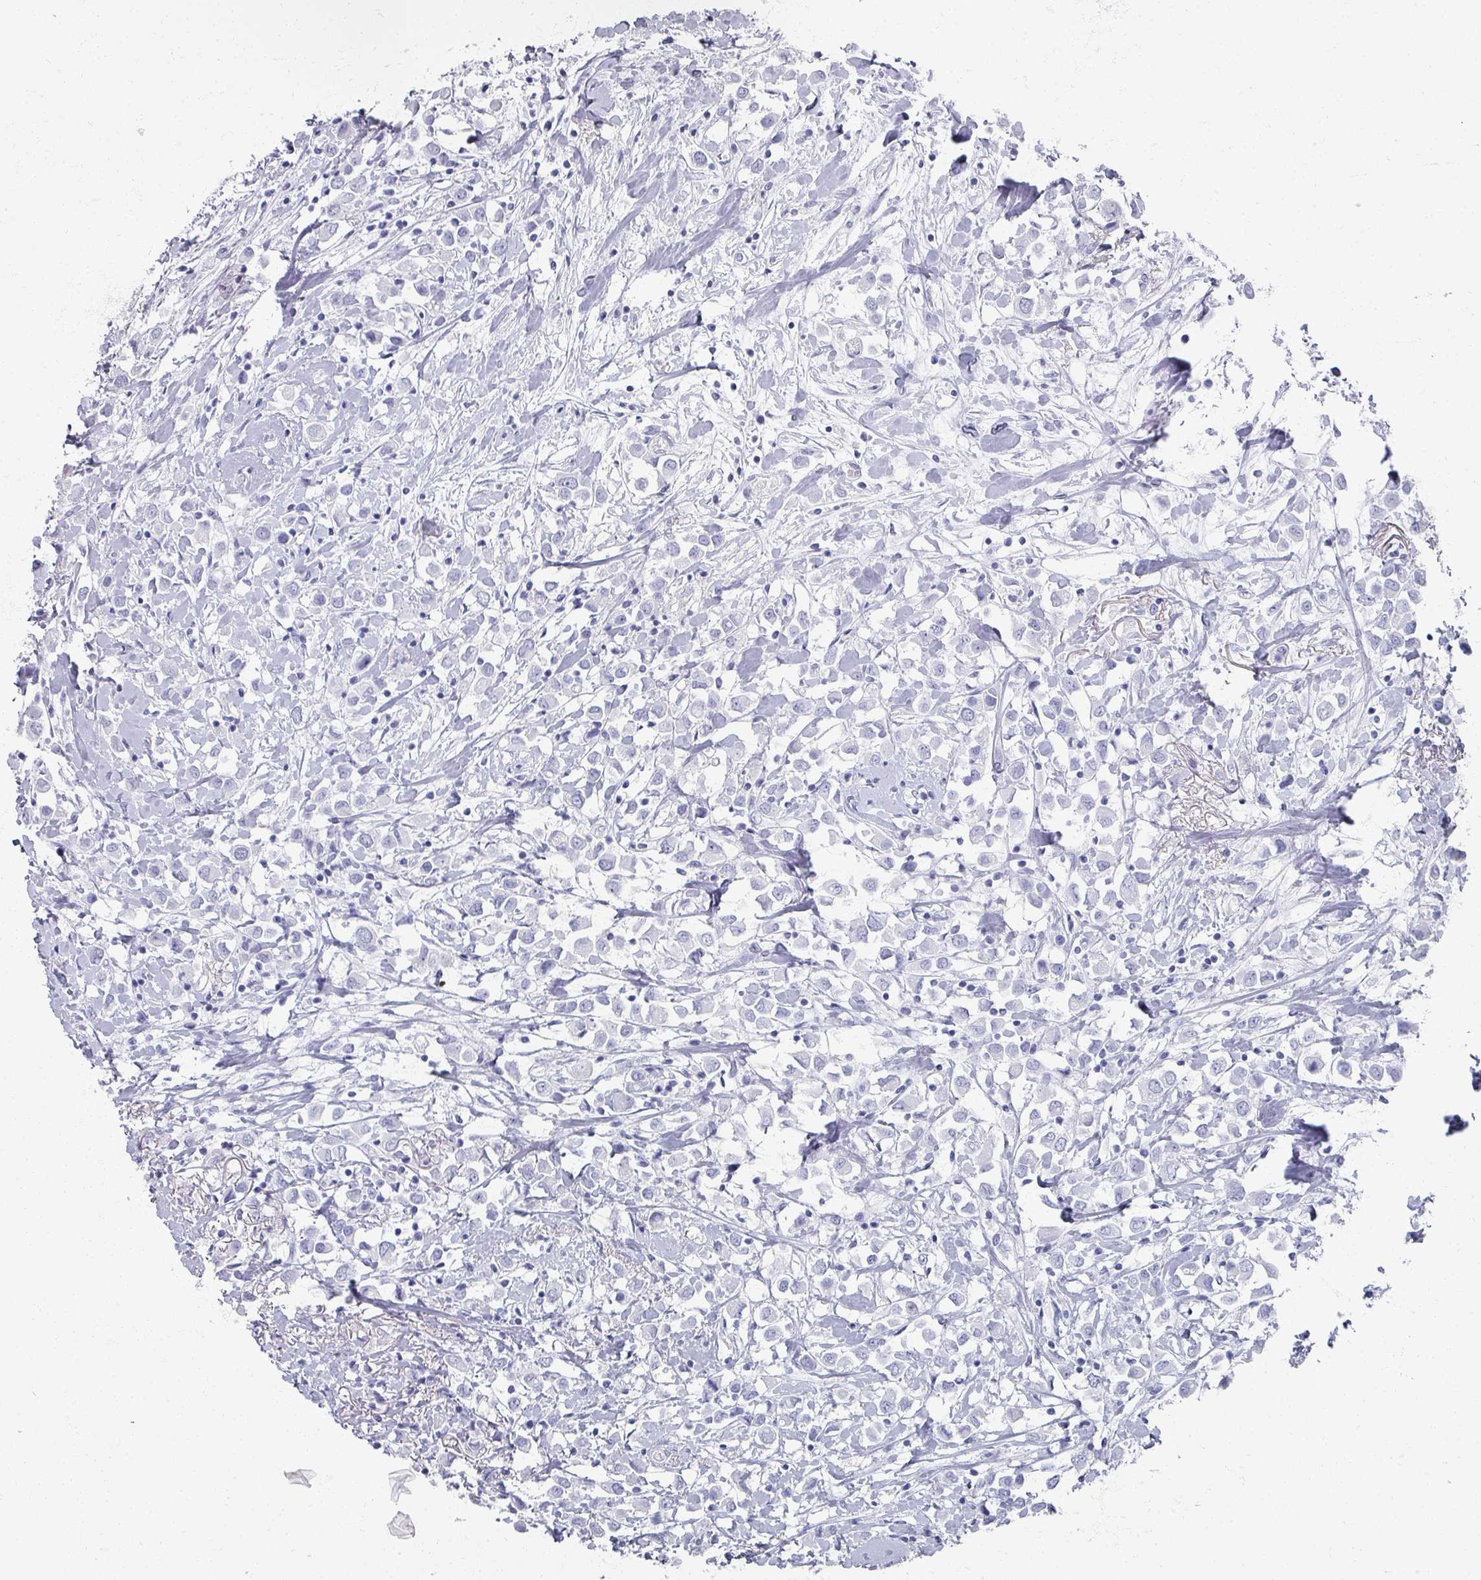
{"staining": {"intensity": "negative", "quantity": "none", "location": "none"}, "tissue": "breast cancer", "cell_type": "Tumor cells", "image_type": "cancer", "snomed": [{"axis": "morphology", "description": "Duct carcinoma"}, {"axis": "topography", "description": "Breast"}], "caption": "High power microscopy micrograph of an immunohistochemistry micrograph of breast intraductal carcinoma, revealing no significant expression in tumor cells. (DAB IHC with hematoxylin counter stain).", "gene": "OMG", "patient": {"sex": "female", "age": 61}}